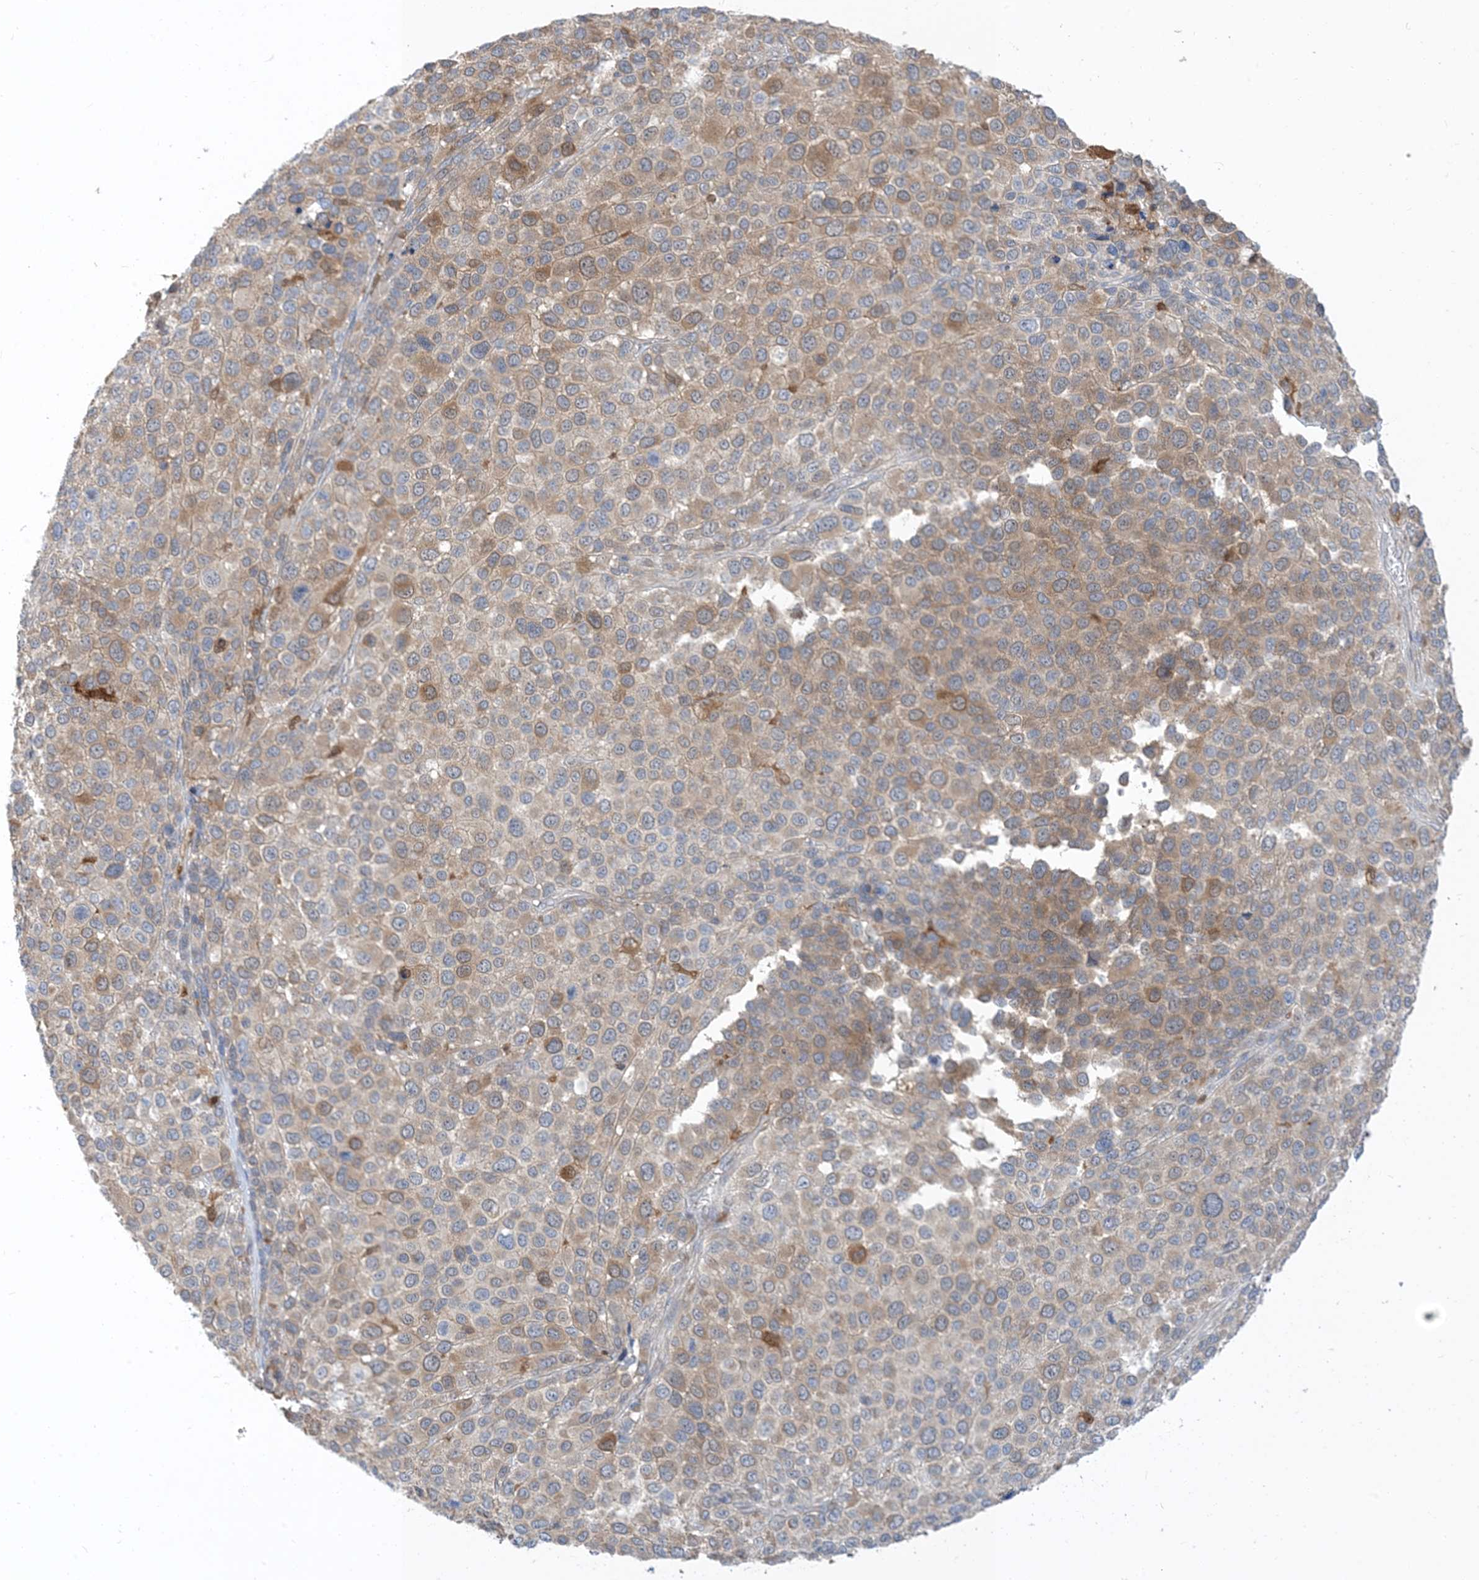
{"staining": {"intensity": "moderate", "quantity": "<25%", "location": "cytoplasmic/membranous"}, "tissue": "melanoma", "cell_type": "Tumor cells", "image_type": "cancer", "snomed": [{"axis": "morphology", "description": "Malignant melanoma, NOS"}, {"axis": "topography", "description": "Skin of trunk"}], "caption": "Human malignant melanoma stained for a protein (brown) demonstrates moderate cytoplasmic/membranous positive staining in approximately <25% of tumor cells.", "gene": "NAGK", "patient": {"sex": "male", "age": 71}}